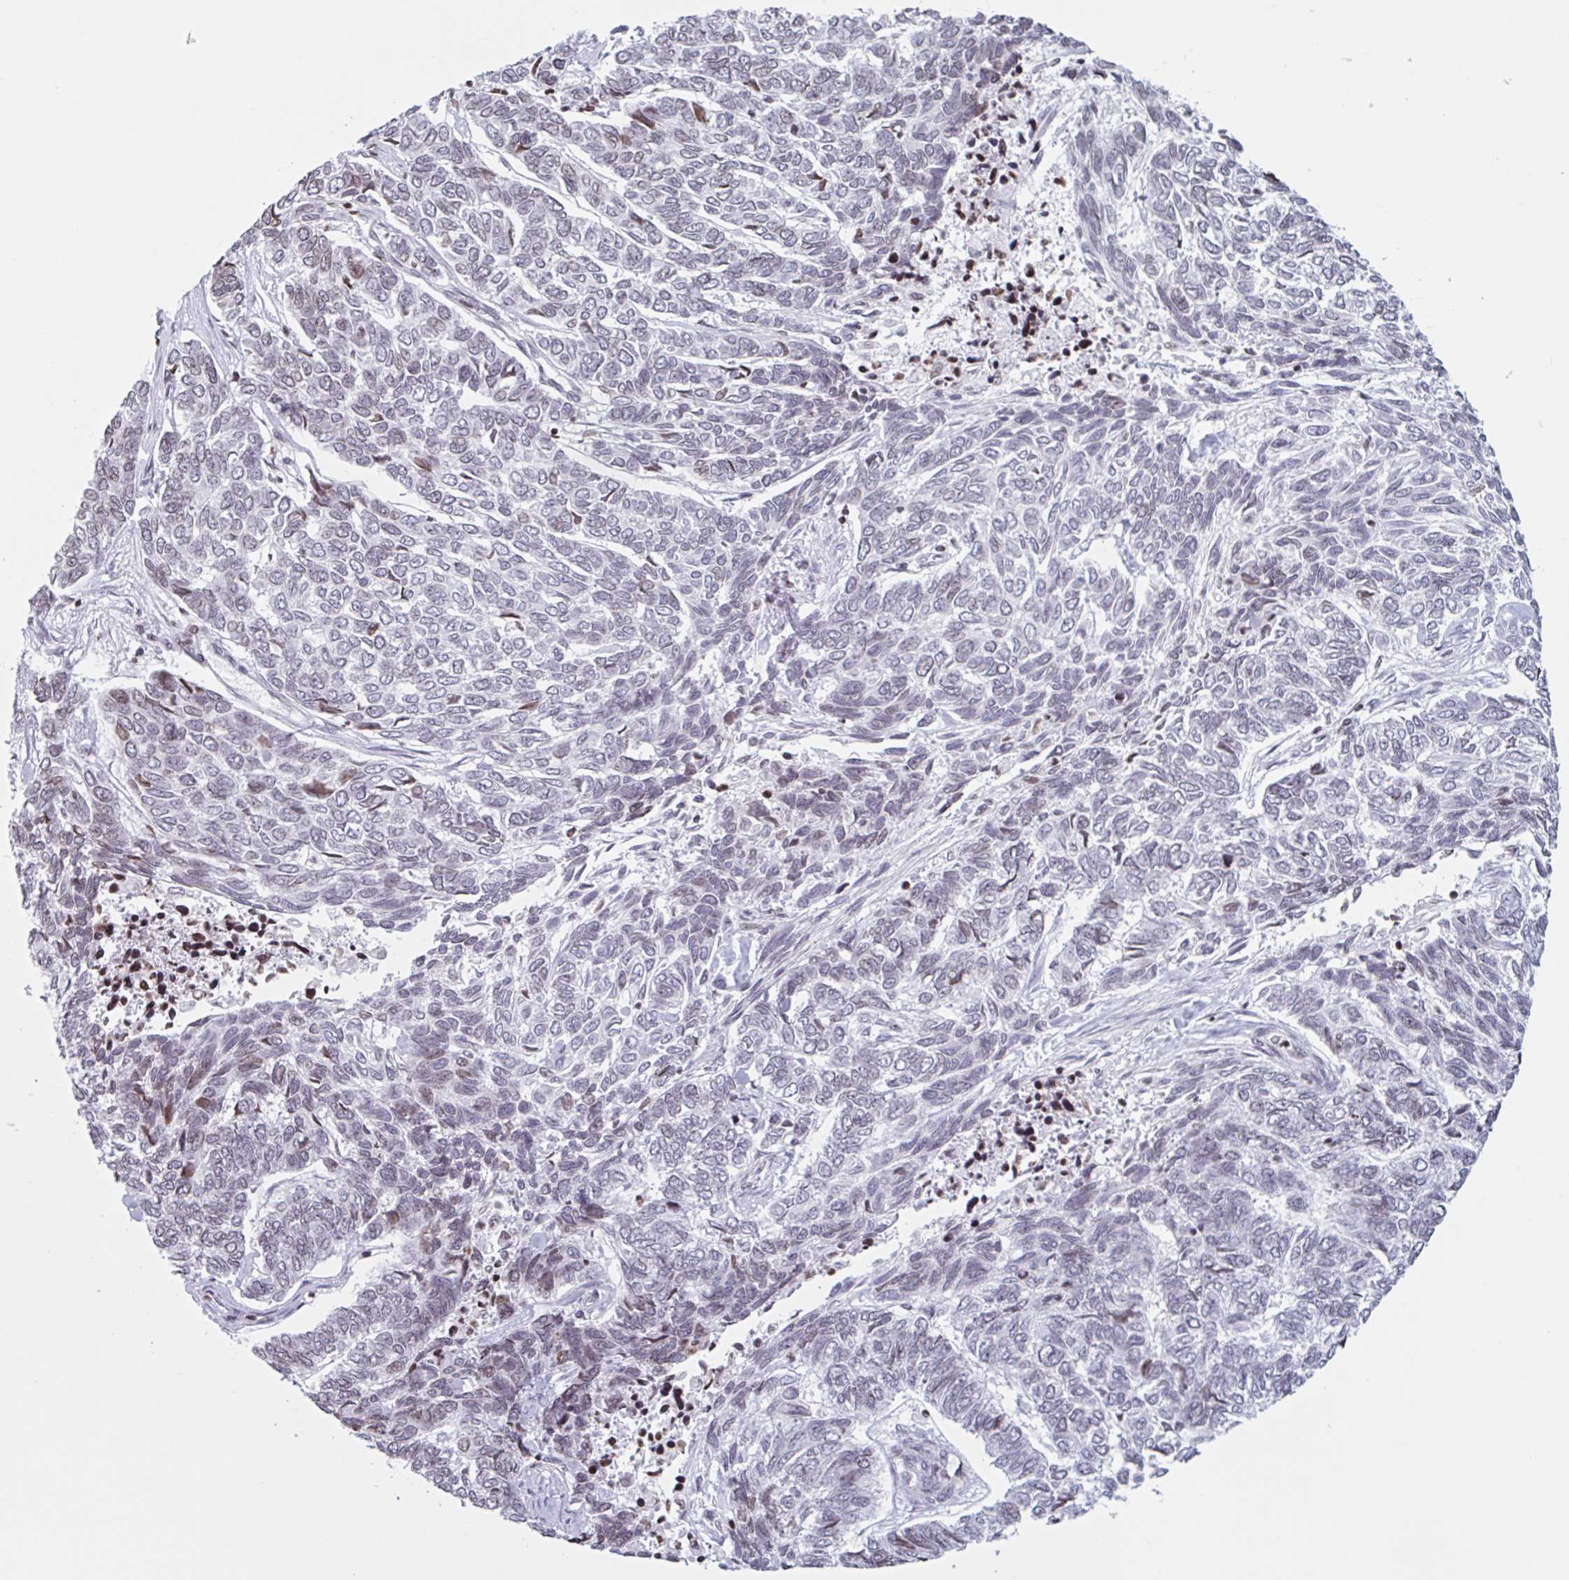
{"staining": {"intensity": "weak", "quantity": "<25%", "location": "nuclear"}, "tissue": "skin cancer", "cell_type": "Tumor cells", "image_type": "cancer", "snomed": [{"axis": "morphology", "description": "Basal cell carcinoma"}, {"axis": "topography", "description": "Skin"}], "caption": "Immunohistochemistry micrograph of neoplastic tissue: skin cancer (basal cell carcinoma) stained with DAB exhibits no significant protein expression in tumor cells.", "gene": "NOL6", "patient": {"sex": "female", "age": 65}}